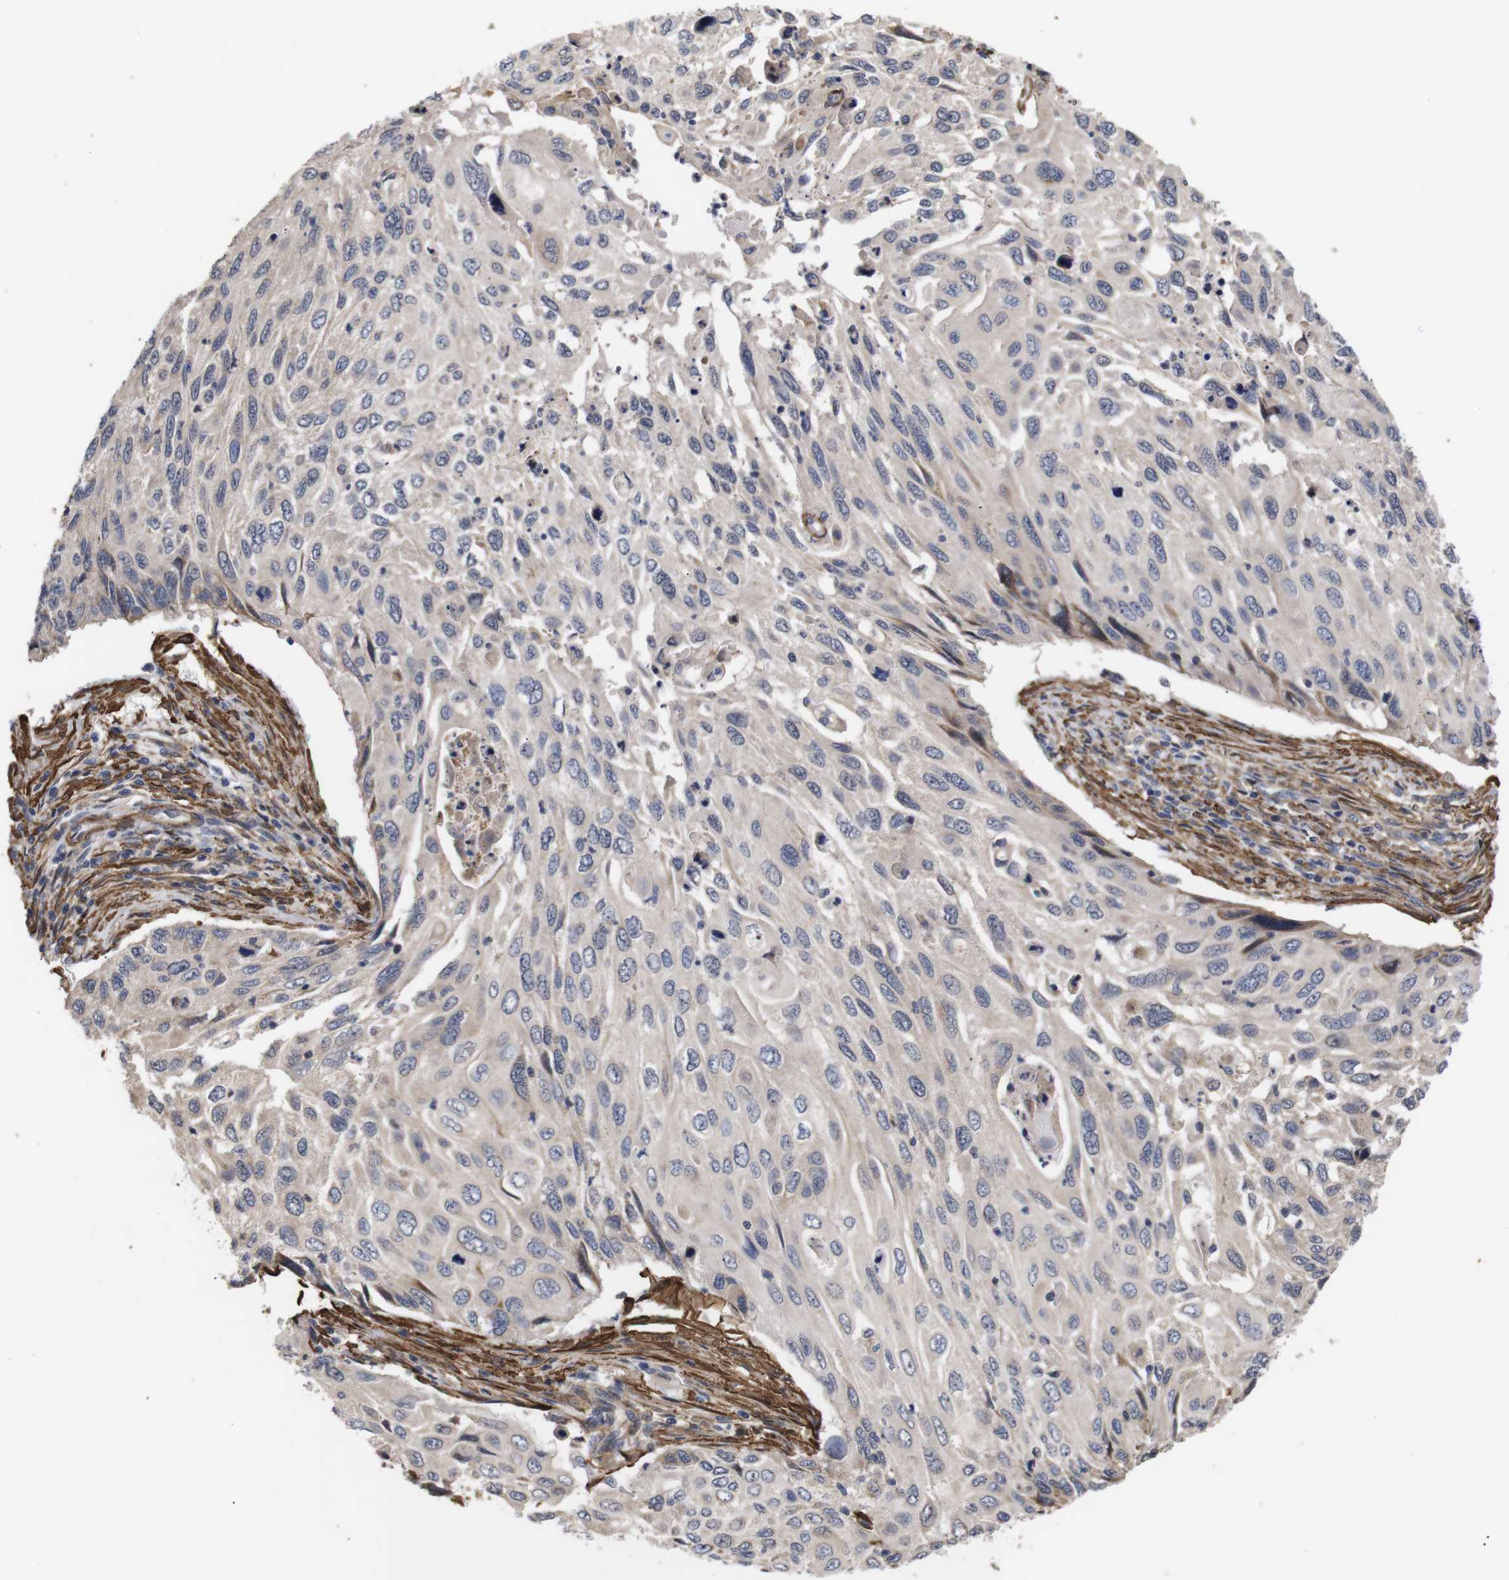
{"staining": {"intensity": "weak", "quantity": ">75%", "location": "cytoplasmic/membranous"}, "tissue": "cervical cancer", "cell_type": "Tumor cells", "image_type": "cancer", "snomed": [{"axis": "morphology", "description": "Squamous cell carcinoma, NOS"}, {"axis": "topography", "description": "Cervix"}], "caption": "The immunohistochemical stain shows weak cytoplasmic/membranous positivity in tumor cells of cervical squamous cell carcinoma tissue. (DAB (3,3'-diaminobenzidine) = brown stain, brightfield microscopy at high magnification).", "gene": "PDLIM5", "patient": {"sex": "female", "age": 70}}